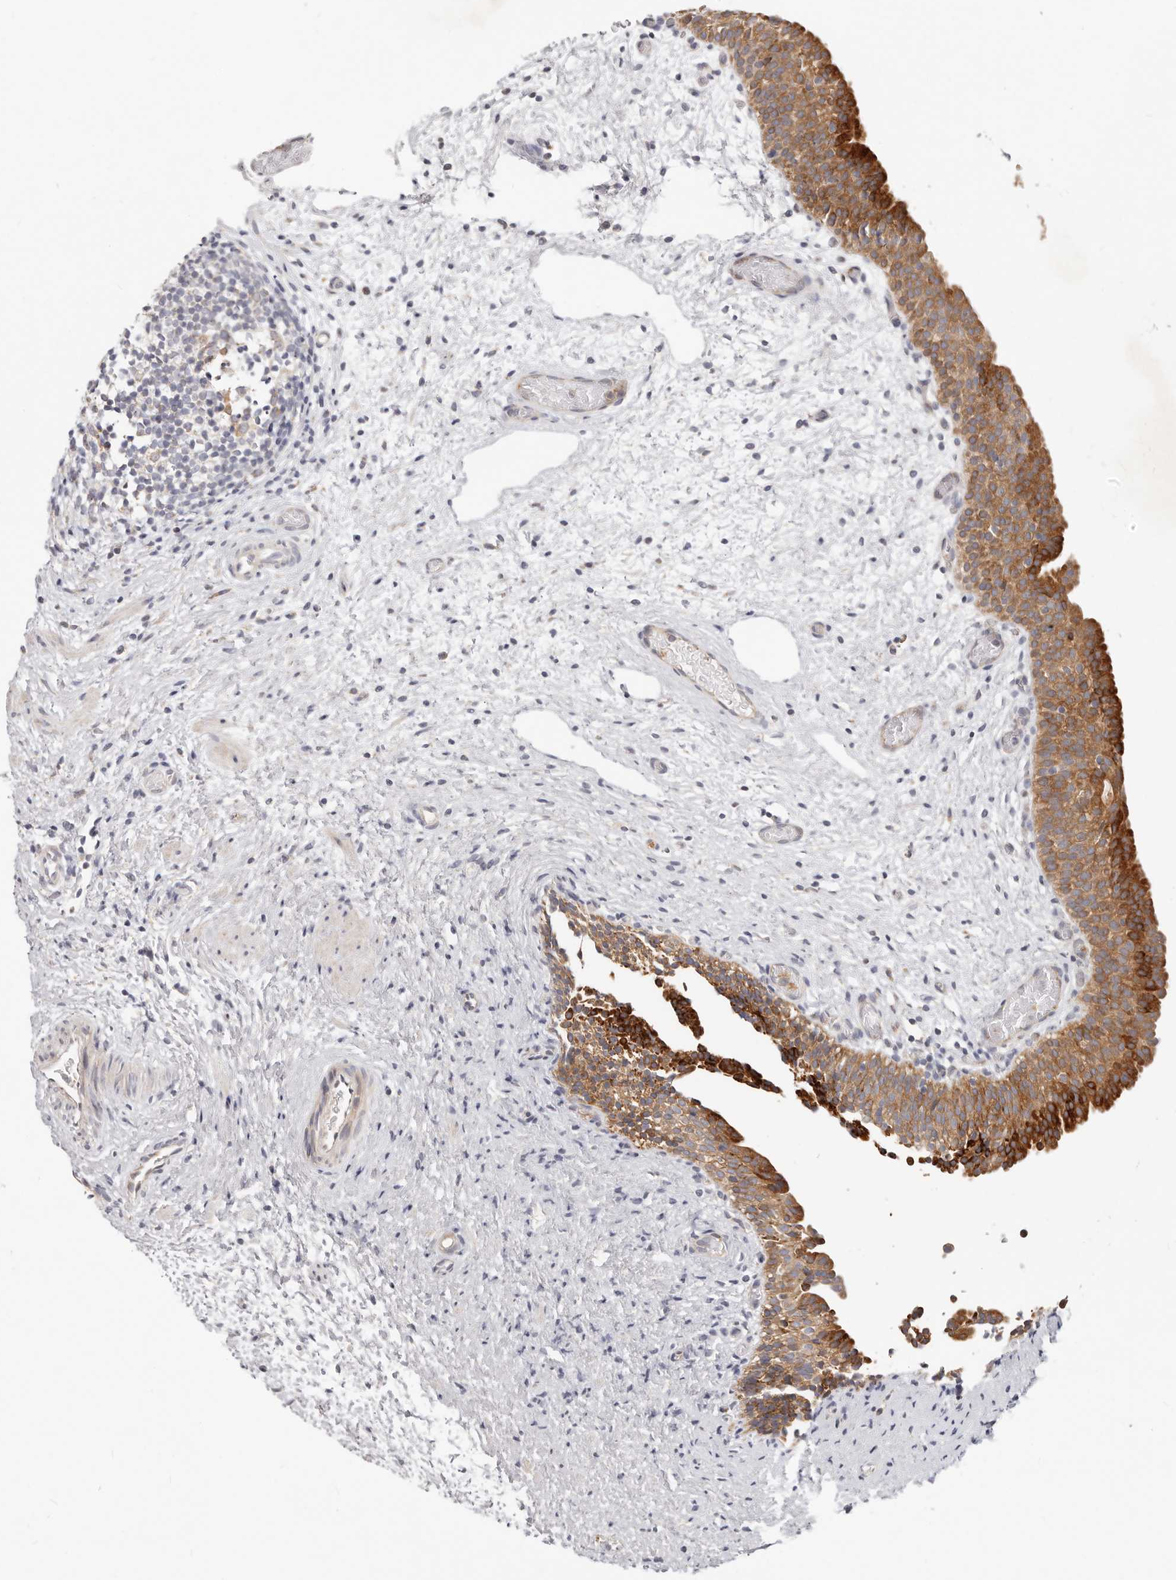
{"staining": {"intensity": "moderate", "quantity": ">75%", "location": "cytoplasmic/membranous"}, "tissue": "urinary bladder", "cell_type": "Urothelial cells", "image_type": "normal", "snomed": [{"axis": "morphology", "description": "Normal tissue, NOS"}, {"axis": "topography", "description": "Urinary bladder"}], "caption": "Immunohistochemistry staining of normal urinary bladder, which shows medium levels of moderate cytoplasmic/membranous expression in about >75% of urothelial cells indicating moderate cytoplasmic/membranous protein staining. The staining was performed using DAB (3,3'-diaminobenzidine) (brown) for protein detection and nuclei were counterstained in hematoxylin (blue).", "gene": "TFB2M", "patient": {"sex": "male", "age": 1}}